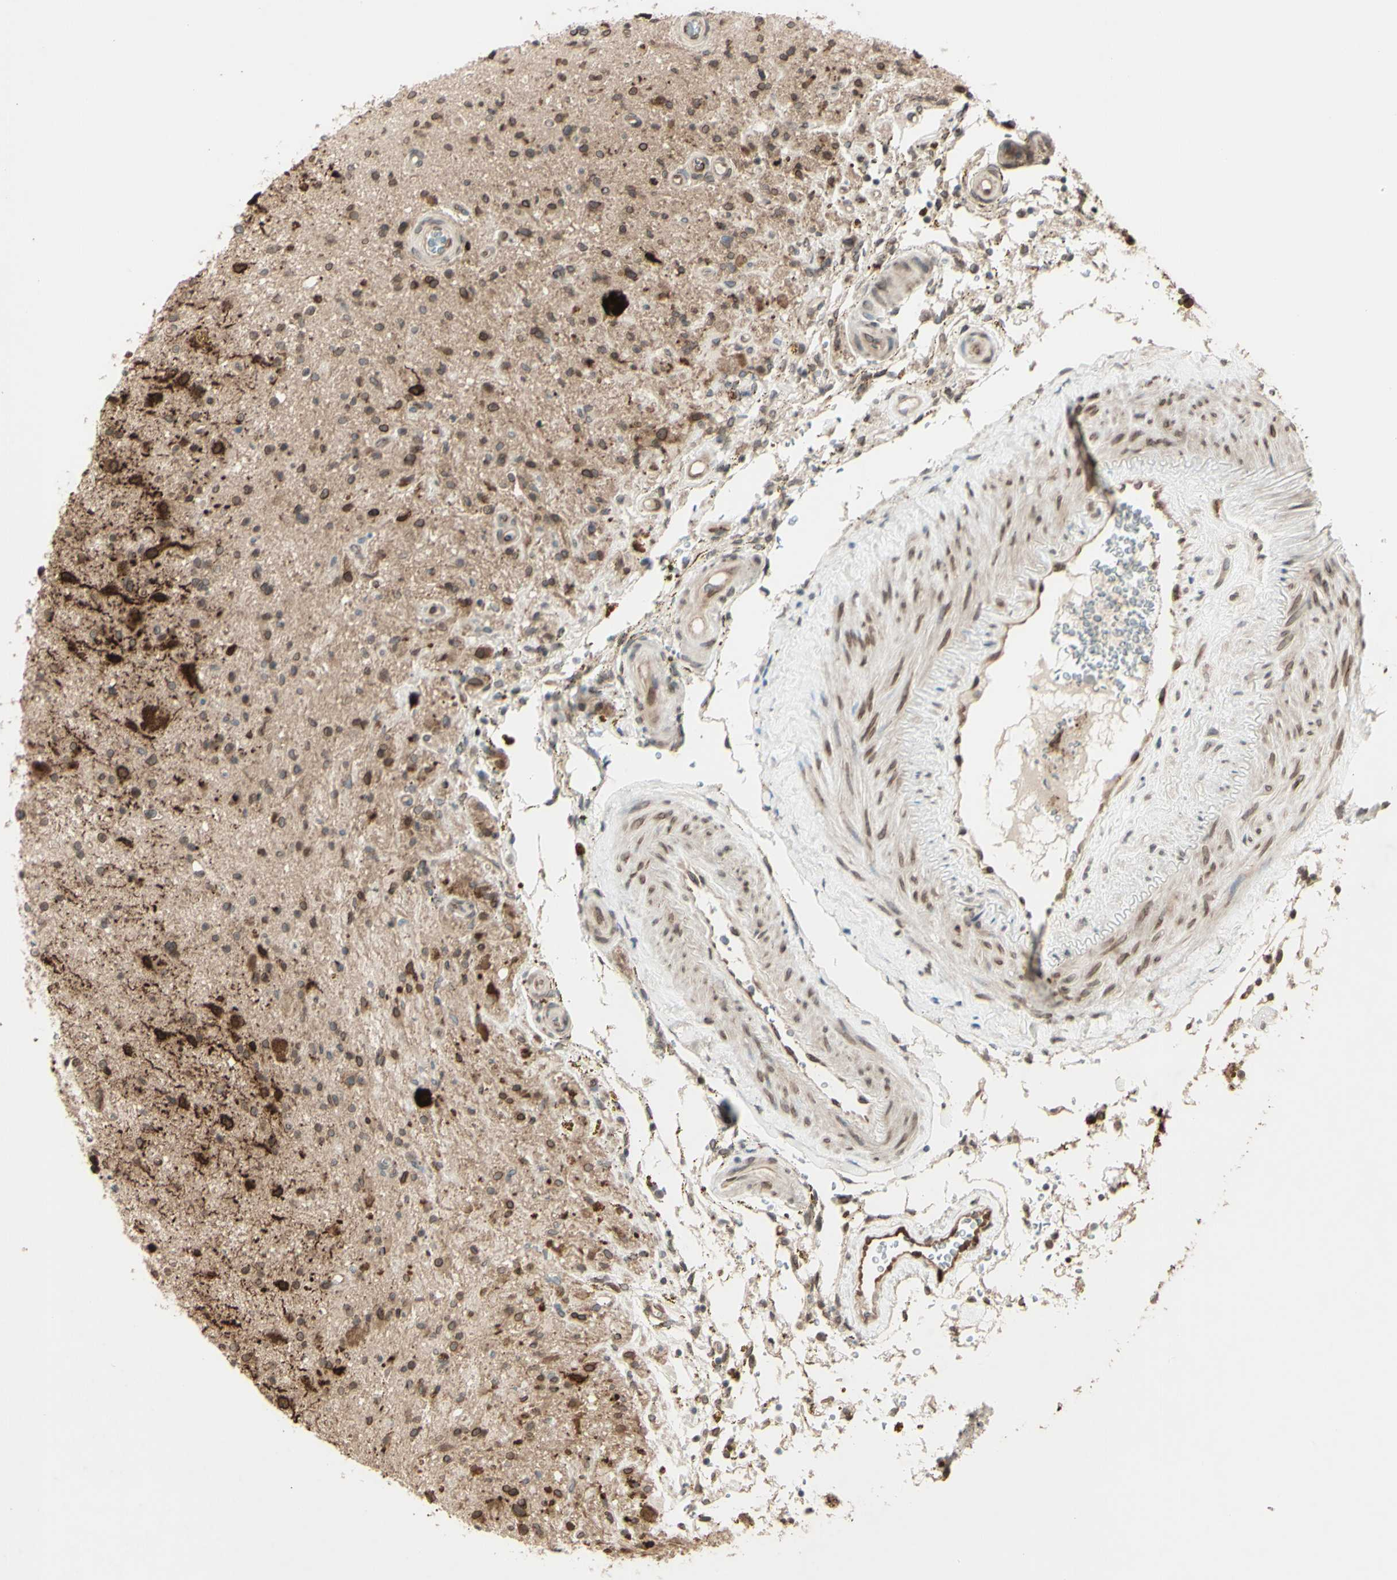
{"staining": {"intensity": "moderate", "quantity": "25%-75%", "location": "cytoplasmic/membranous,nuclear"}, "tissue": "glioma", "cell_type": "Tumor cells", "image_type": "cancer", "snomed": [{"axis": "morphology", "description": "Glioma, malignant, High grade"}, {"axis": "topography", "description": "Brain"}], "caption": "Glioma tissue reveals moderate cytoplasmic/membranous and nuclear expression in about 25%-75% of tumor cells", "gene": "MLF2", "patient": {"sex": "male", "age": 33}}